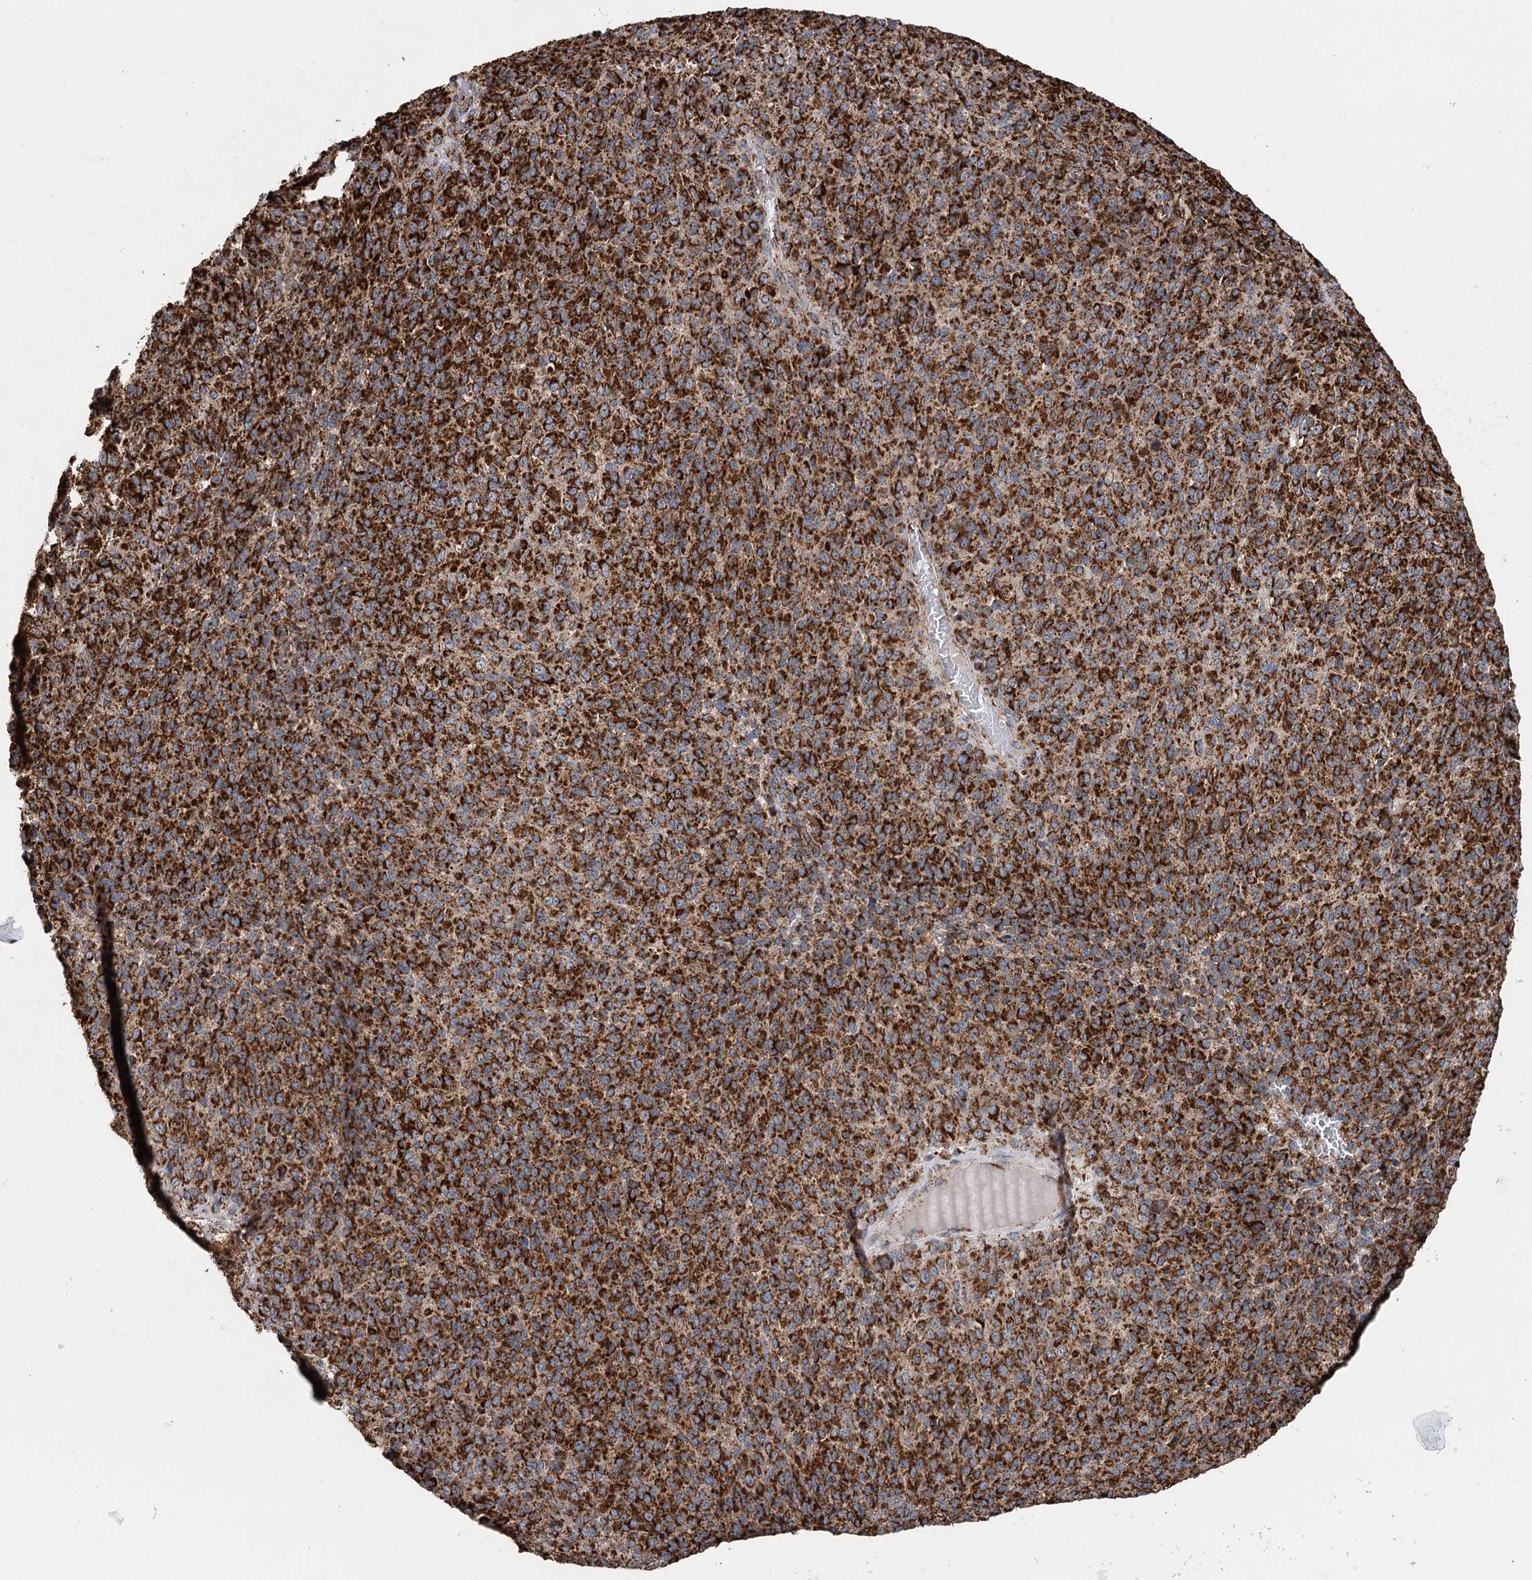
{"staining": {"intensity": "strong", "quantity": ">75%", "location": "cytoplasmic/membranous"}, "tissue": "melanoma", "cell_type": "Tumor cells", "image_type": "cancer", "snomed": [{"axis": "morphology", "description": "Malignant melanoma, Metastatic site"}, {"axis": "topography", "description": "Brain"}], "caption": "There is high levels of strong cytoplasmic/membranous positivity in tumor cells of melanoma, as demonstrated by immunohistochemical staining (brown color).", "gene": "APH1A", "patient": {"sex": "female", "age": 56}}